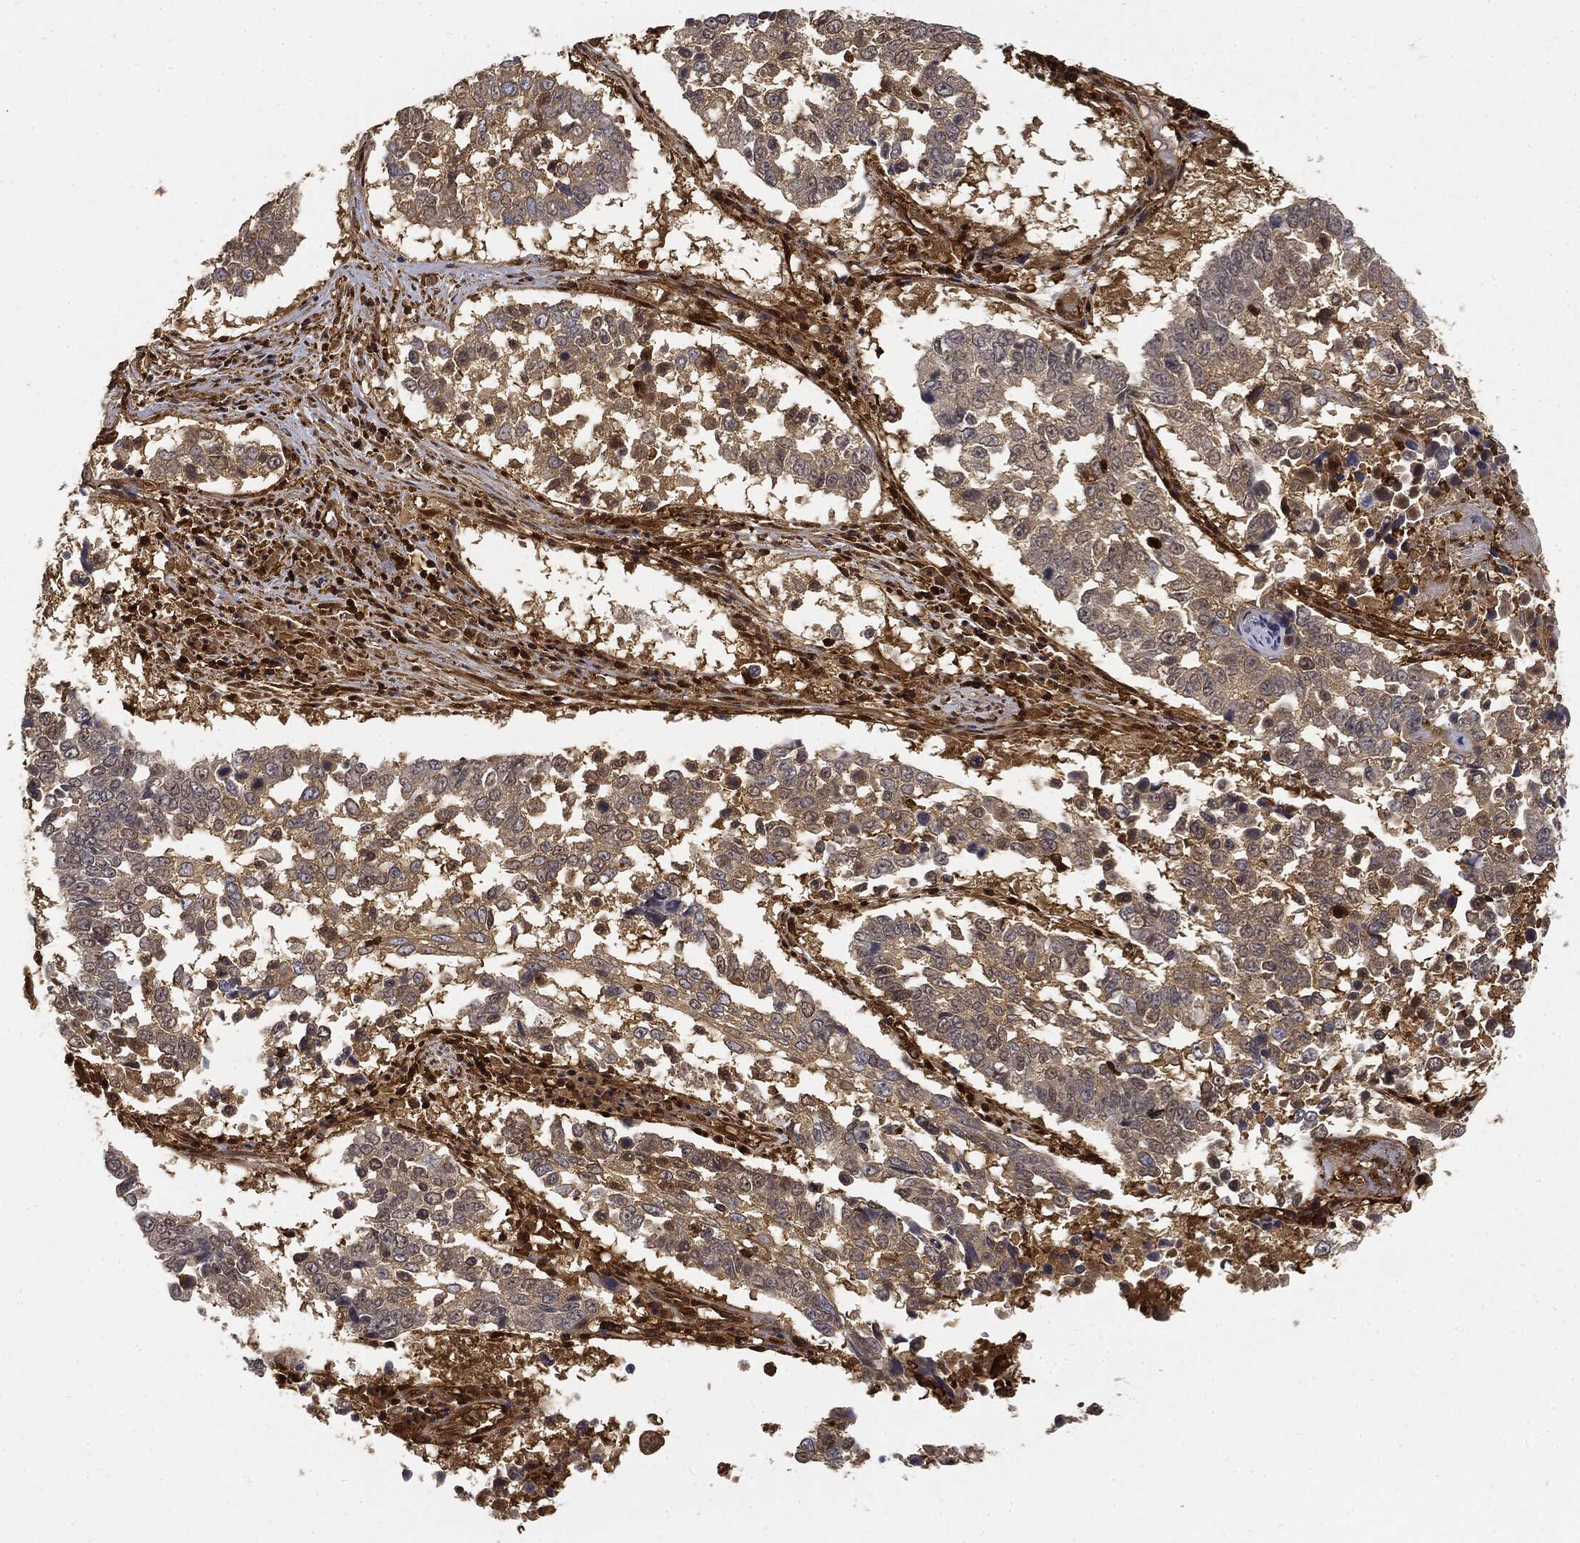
{"staining": {"intensity": "weak", "quantity": "25%-75%", "location": "cytoplasmic/membranous"}, "tissue": "lung cancer", "cell_type": "Tumor cells", "image_type": "cancer", "snomed": [{"axis": "morphology", "description": "Squamous cell carcinoma, NOS"}, {"axis": "topography", "description": "Lung"}], "caption": "Lung cancer (squamous cell carcinoma) stained with DAB (3,3'-diaminobenzidine) immunohistochemistry (IHC) demonstrates low levels of weak cytoplasmic/membranous expression in about 25%-75% of tumor cells.", "gene": "WDR1", "patient": {"sex": "male", "age": 82}}